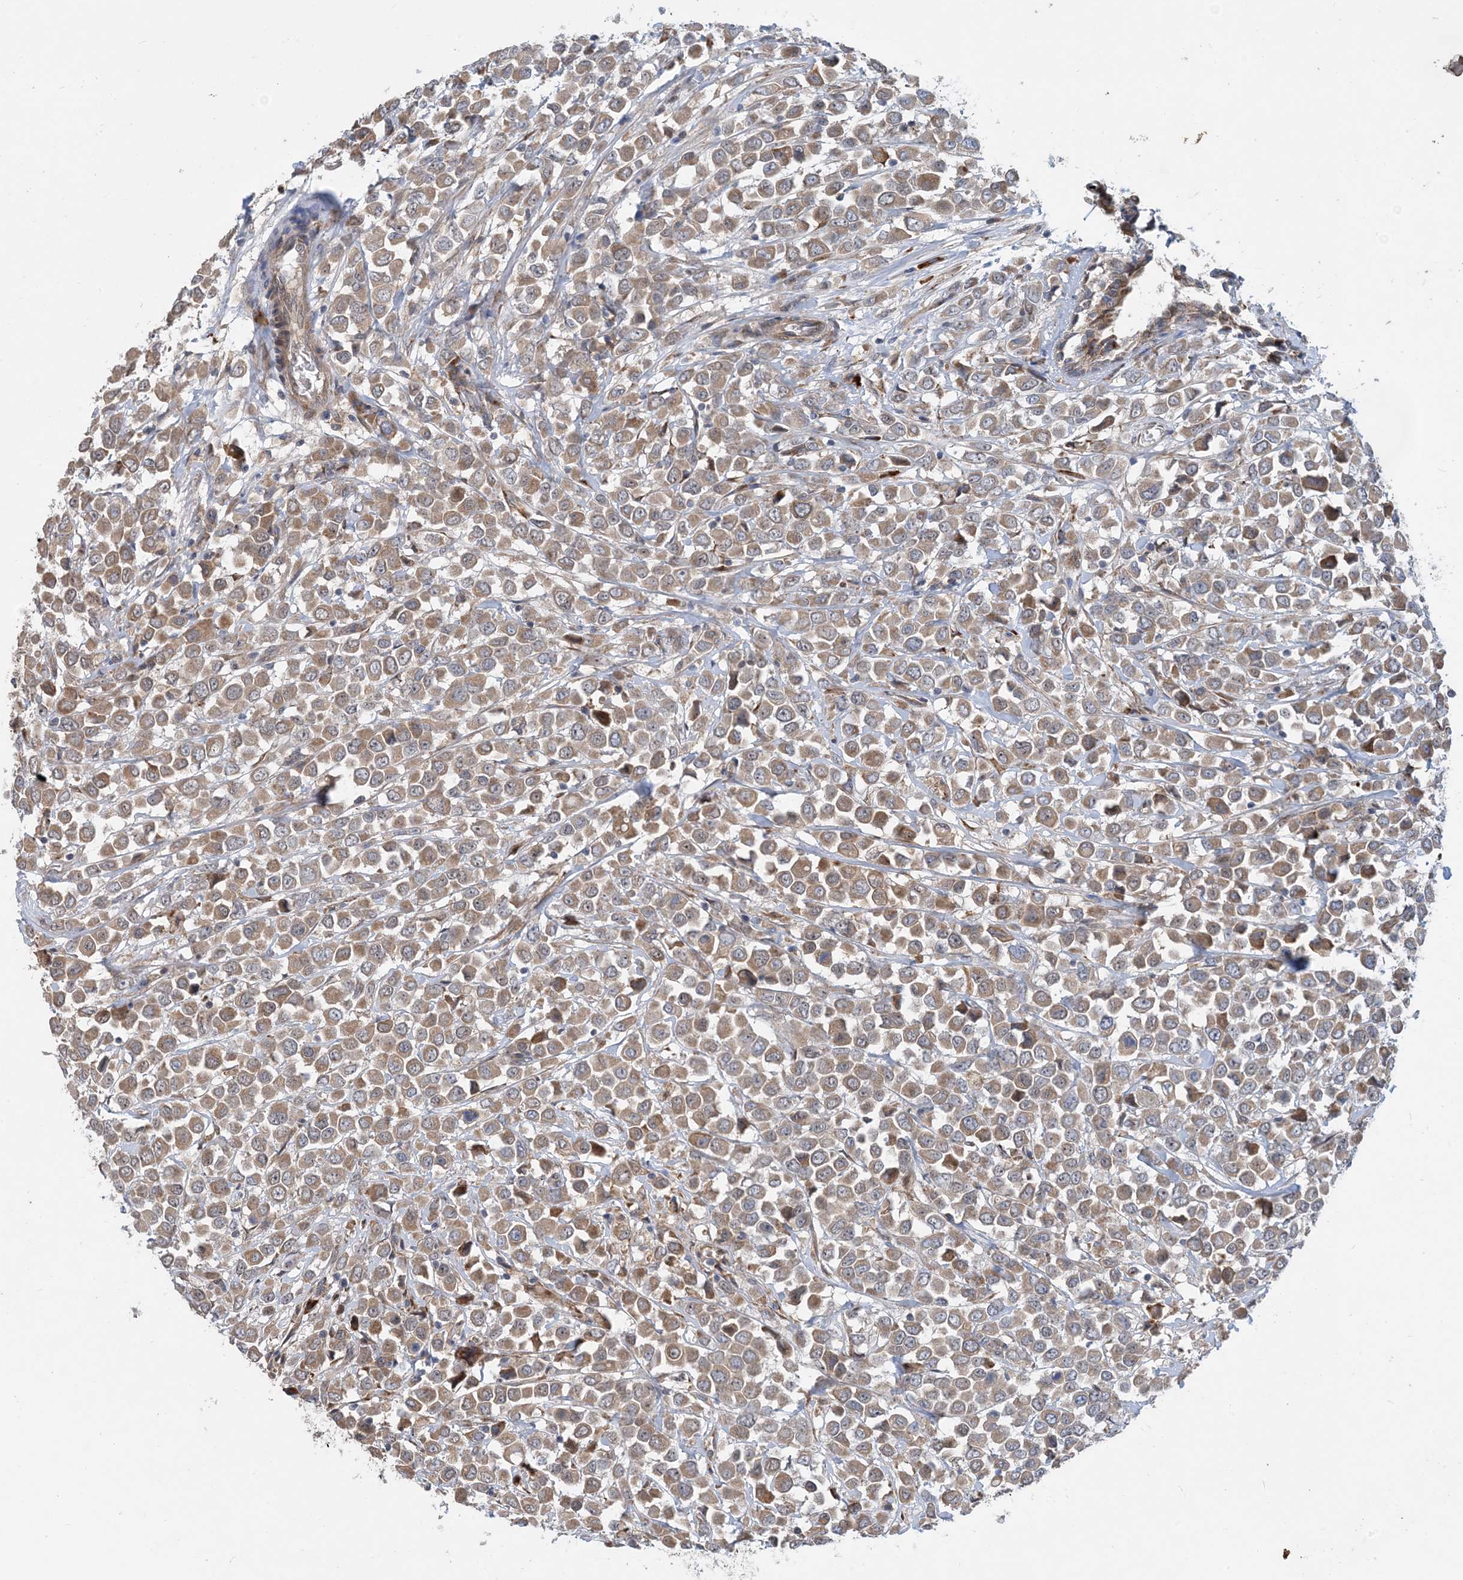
{"staining": {"intensity": "moderate", "quantity": ">75%", "location": "cytoplasmic/membranous"}, "tissue": "breast cancer", "cell_type": "Tumor cells", "image_type": "cancer", "snomed": [{"axis": "morphology", "description": "Duct carcinoma"}, {"axis": "topography", "description": "Breast"}], "caption": "Immunohistochemistry (IHC) photomicrograph of neoplastic tissue: human breast cancer stained using immunohistochemistry (IHC) reveals medium levels of moderate protein expression localized specifically in the cytoplasmic/membranous of tumor cells, appearing as a cytoplasmic/membranous brown color.", "gene": "PHOSPHO2", "patient": {"sex": "female", "age": 61}}